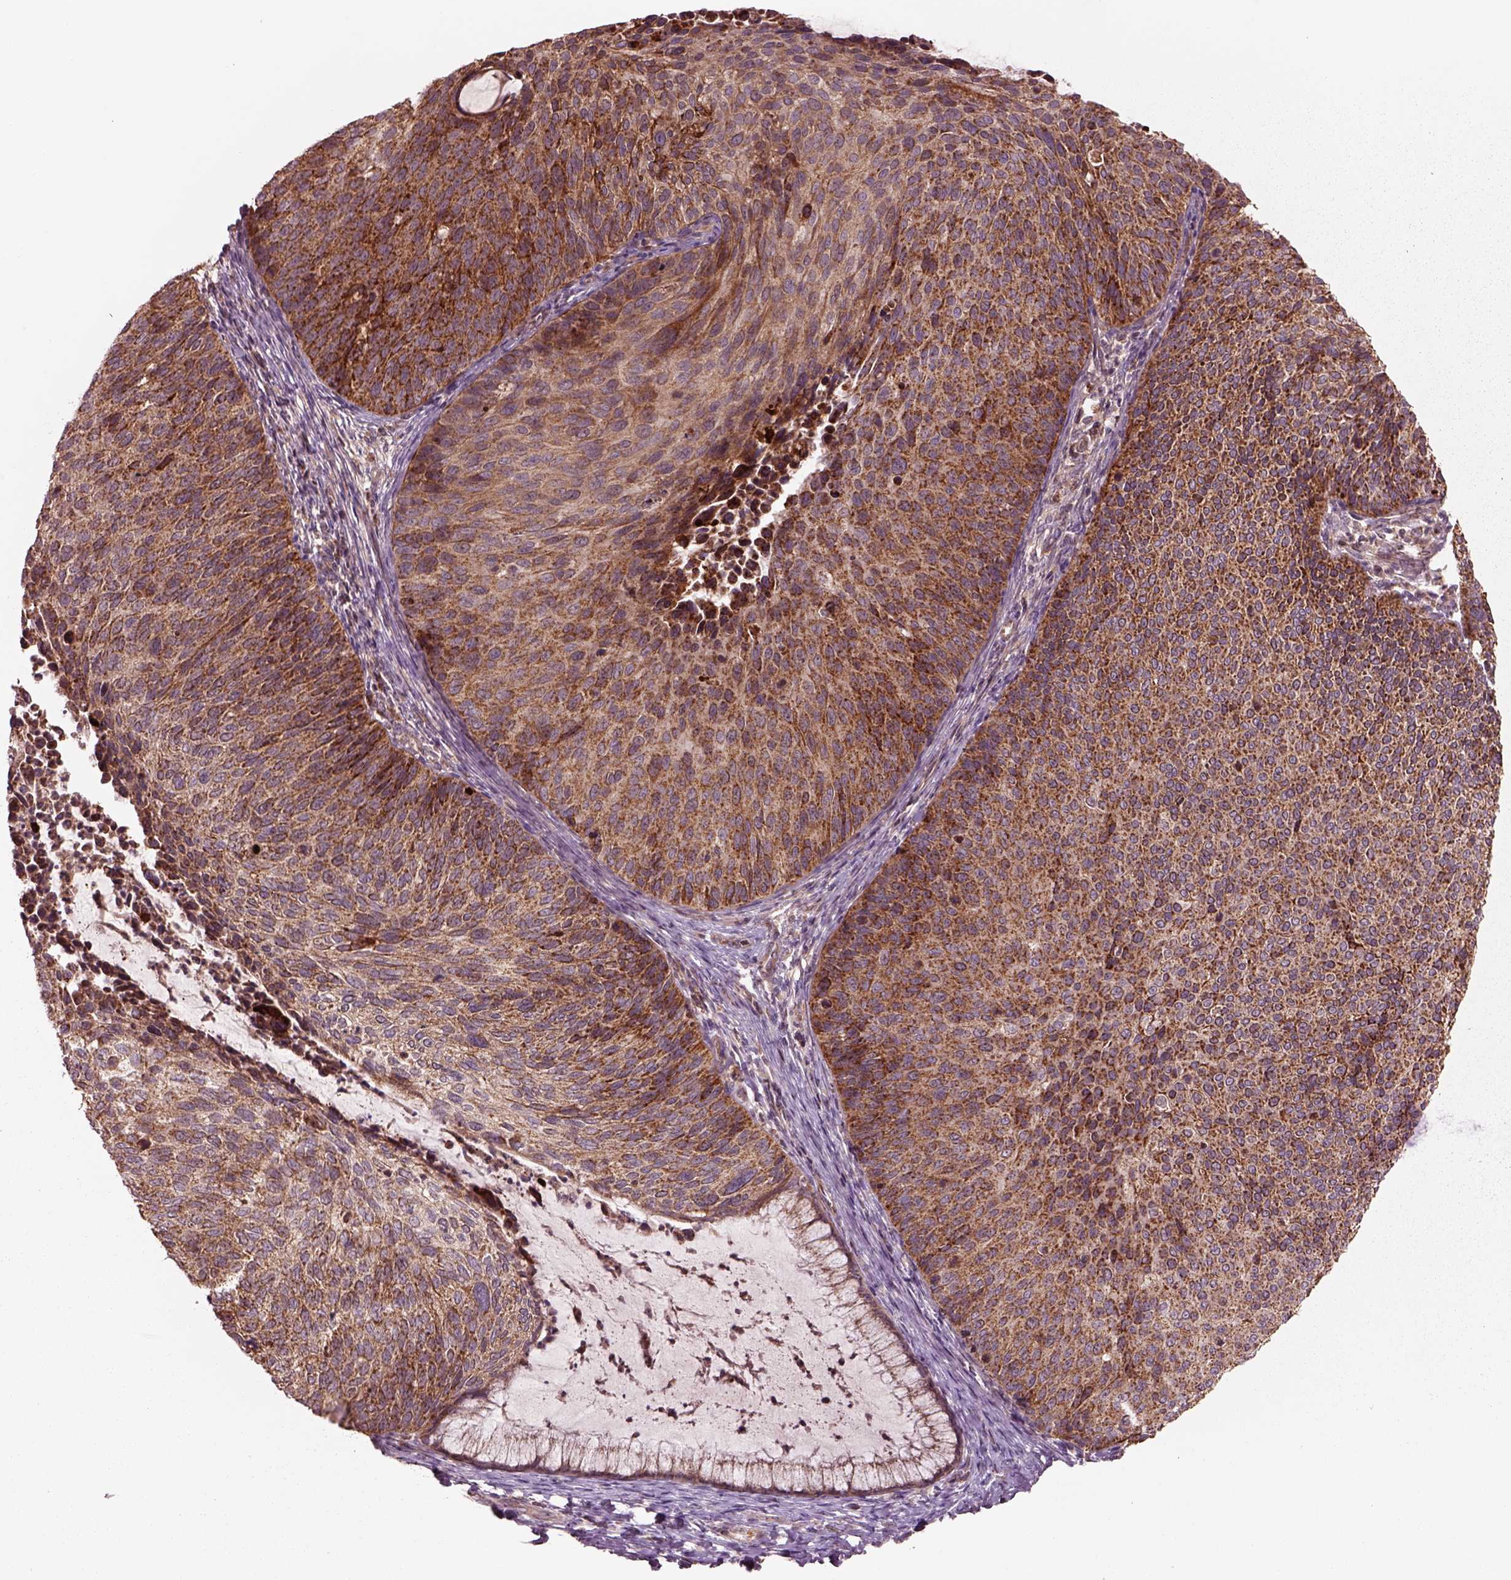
{"staining": {"intensity": "moderate", "quantity": ">75%", "location": "cytoplasmic/membranous"}, "tissue": "cervical cancer", "cell_type": "Tumor cells", "image_type": "cancer", "snomed": [{"axis": "morphology", "description": "Squamous cell carcinoma, NOS"}, {"axis": "topography", "description": "Cervix"}], "caption": "Cervical squamous cell carcinoma was stained to show a protein in brown. There is medium levels of moderate cytoplasmic/membranous positivity in about >75% of tumor cells.", "gene": "SLC25A5", "patient": {"sex": "female", "age": 36}}